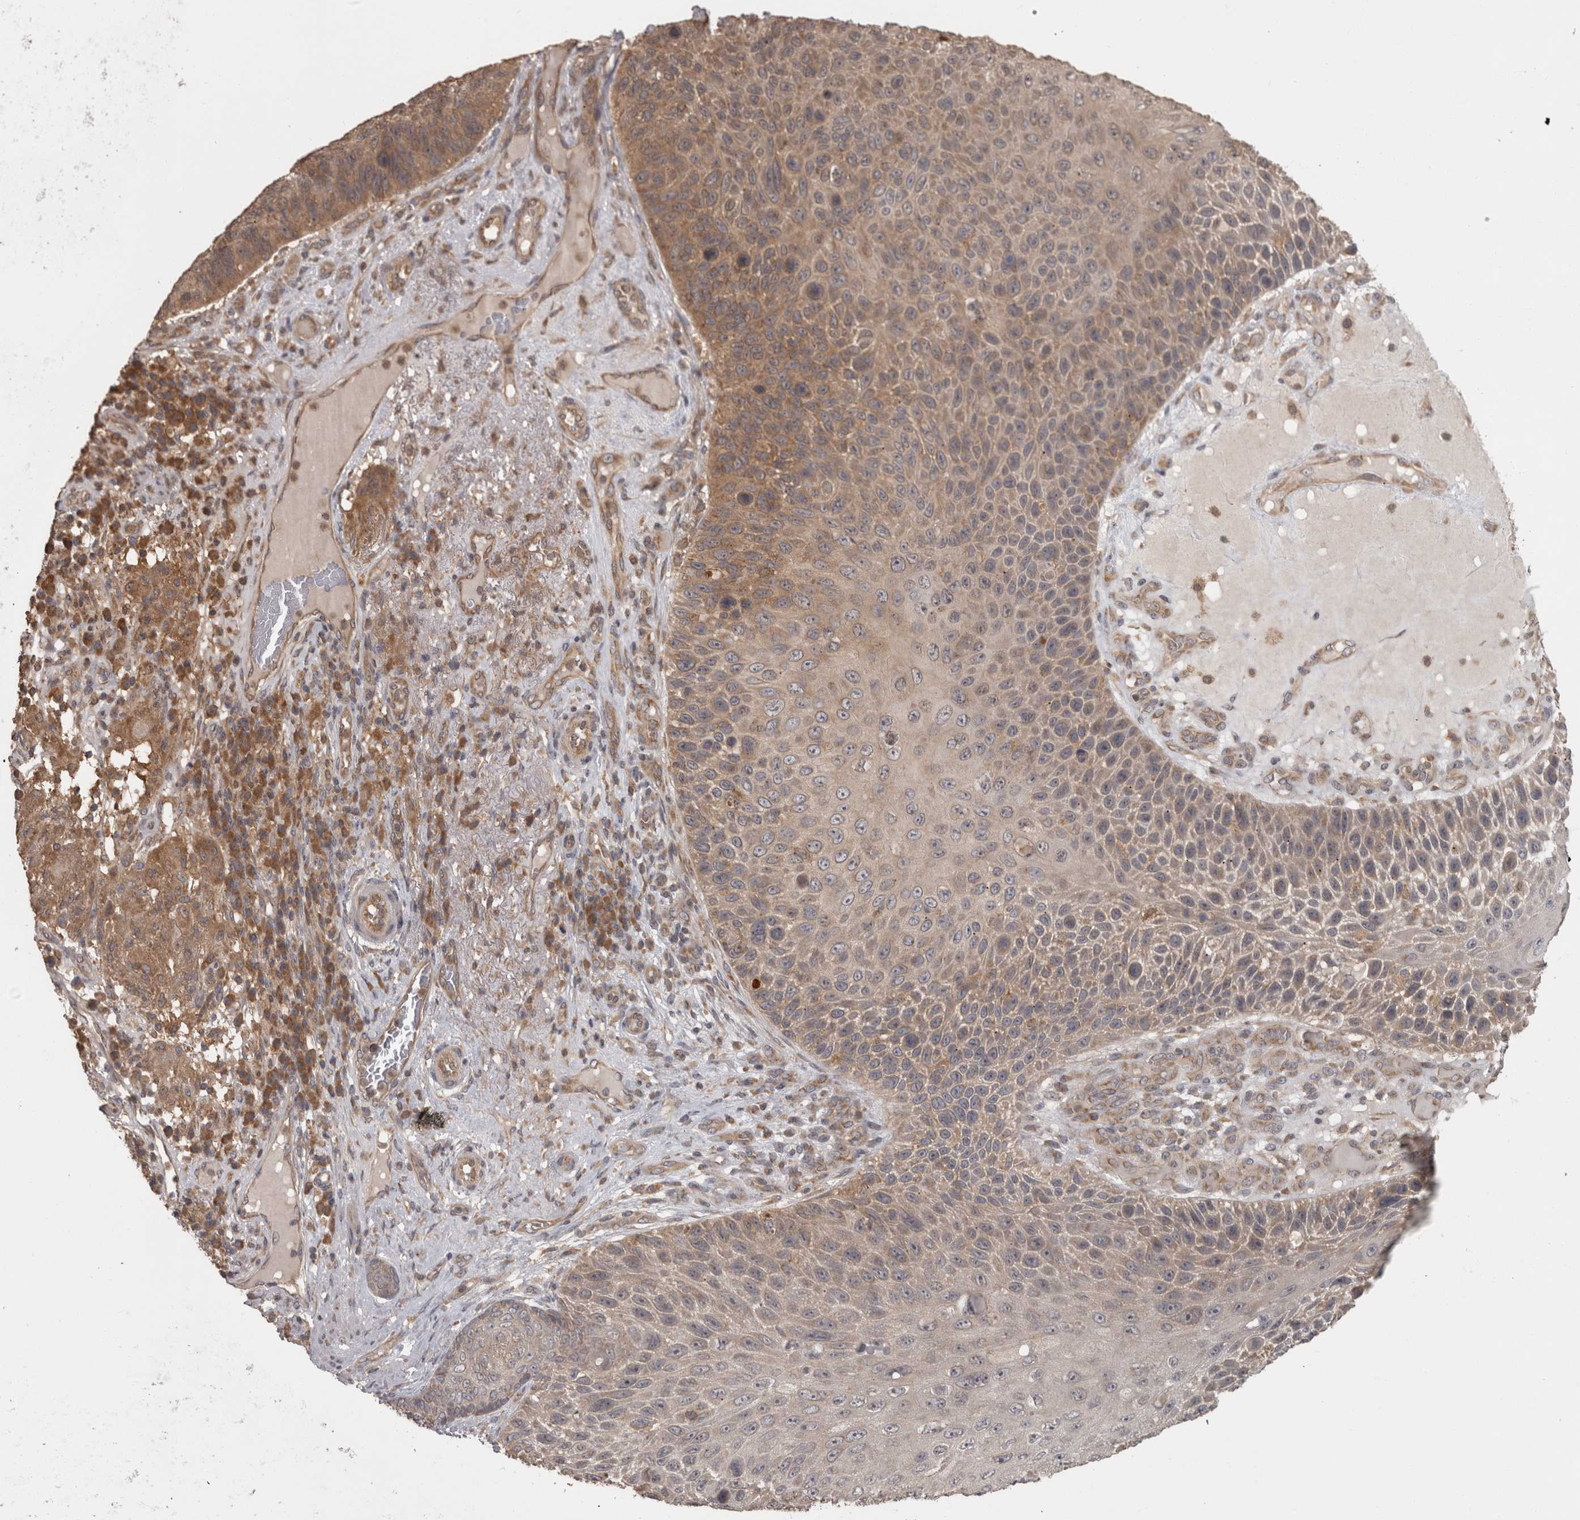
{"staining": {"intensity": "moderate", "quantity": "25%-75%", "location": "cytoplasmic/membranous"}, "tissue": "skin cancer", "cell_type": "Tumor cells", "image_type": "cancer", "snomed": [{"axis": "morphology", "description": "Squamous cell carcinoma, NOS"}, {"axis": "topography", "description": "Skin"}], "caption": "IHC (DAB) staining of human skin cancer (squamous cell carcinoma) demonstrates moderate cytoplasmic/membranous protein expression in about 25%-75% of tumor cells.", "gene": "MICU3", "patient": {"sex": "female", "age": 88}}